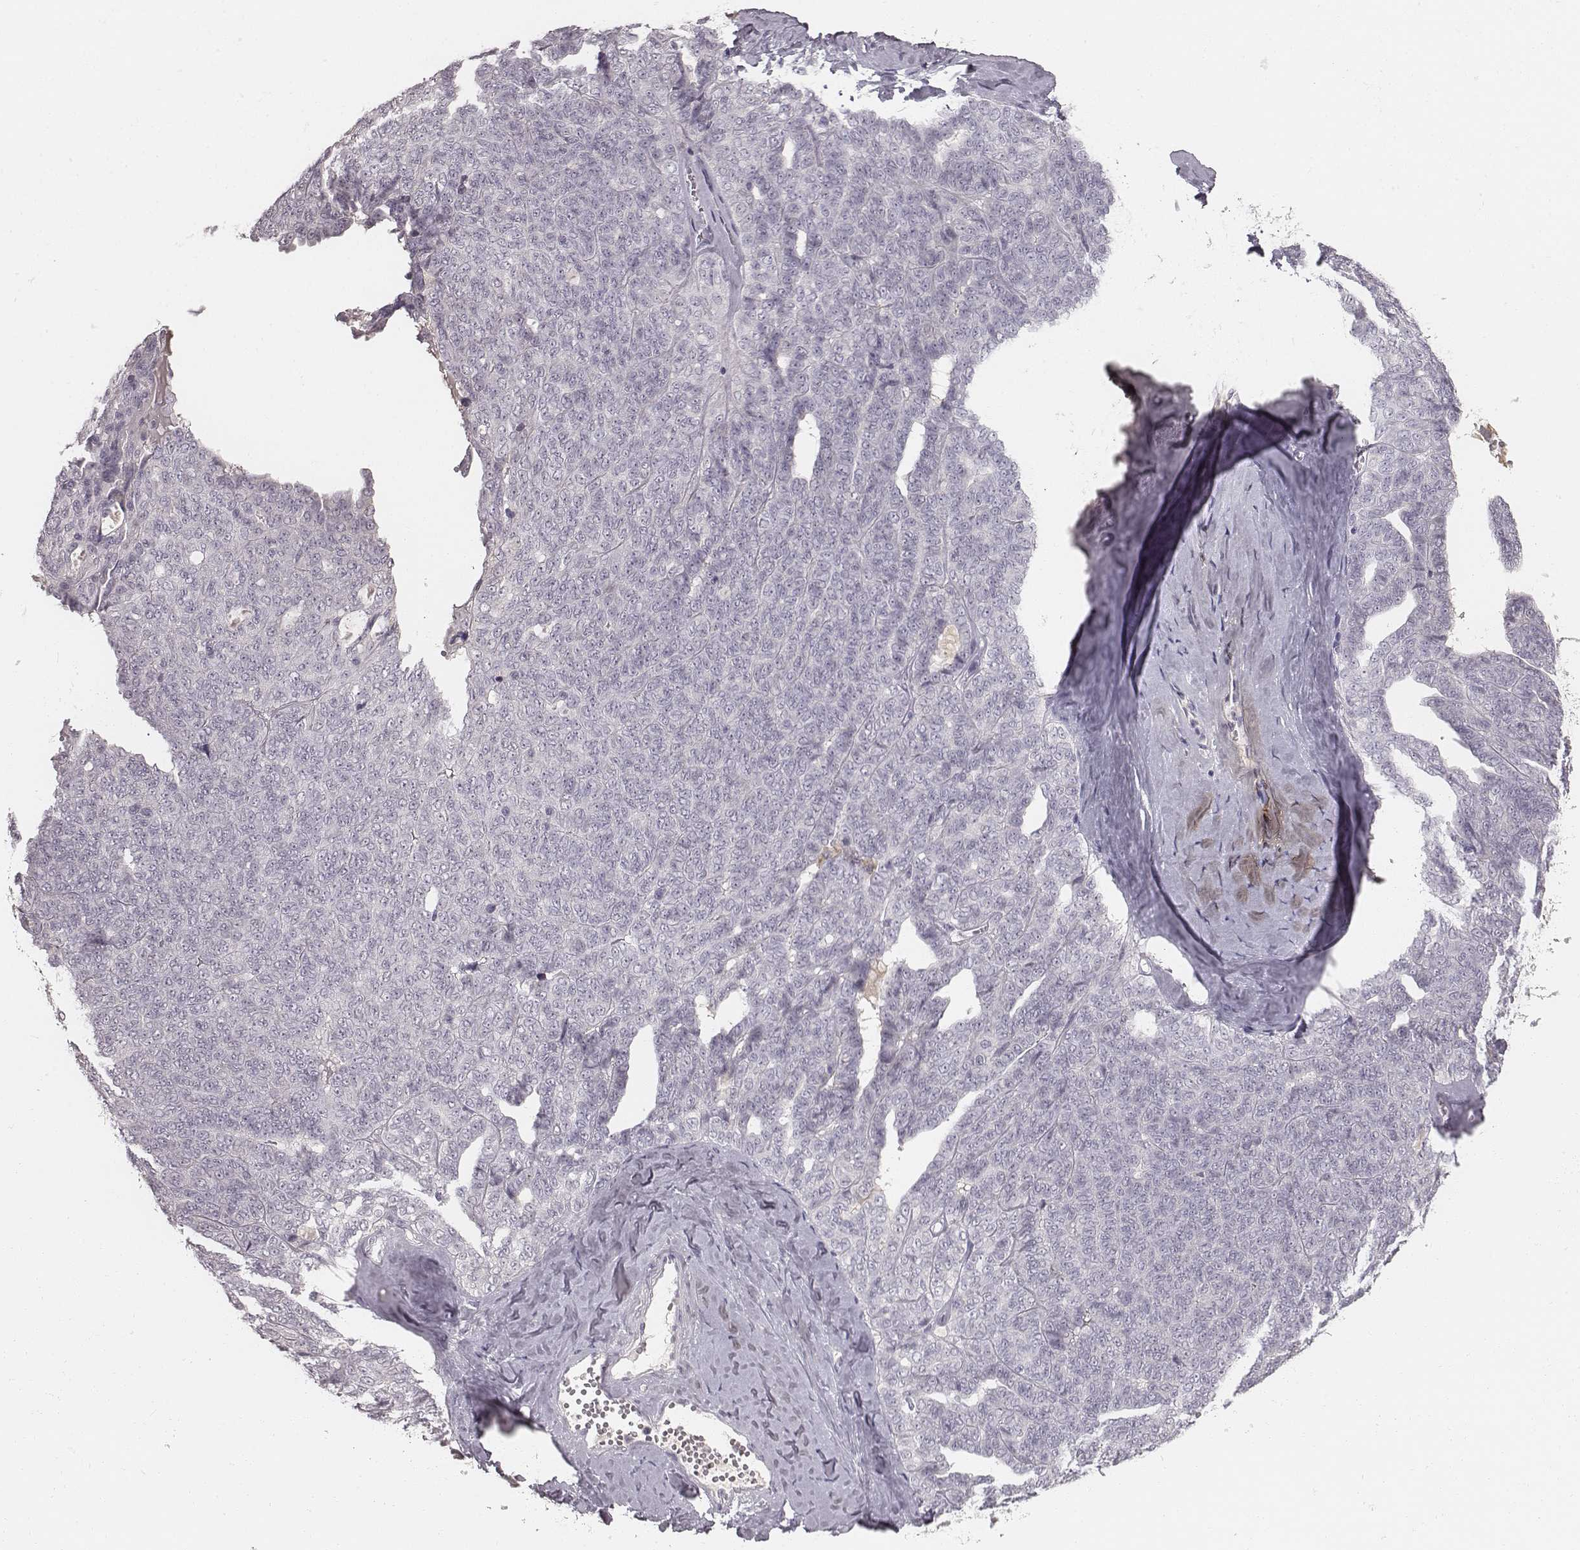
{"staining": {"intensity": "negative", "quantity": "none", "location": "none"}, "tissue": "ovarian cancer", "cell_type": "Tumor cells", "image_type": "cancer", "snomed": [{"axis": "morphology", "description": "Cystadenocarcinoma, serous, NOS"}, {"axis": "topography", "description": "Ovary"}], "caption": "This is an immunohistochemistry image of ovarian cancer (serous cystadenocarcinoma). There is no expression in tumor cells.", "gene": "LY6K", "patient": {"sex": "female", "age": 71}}